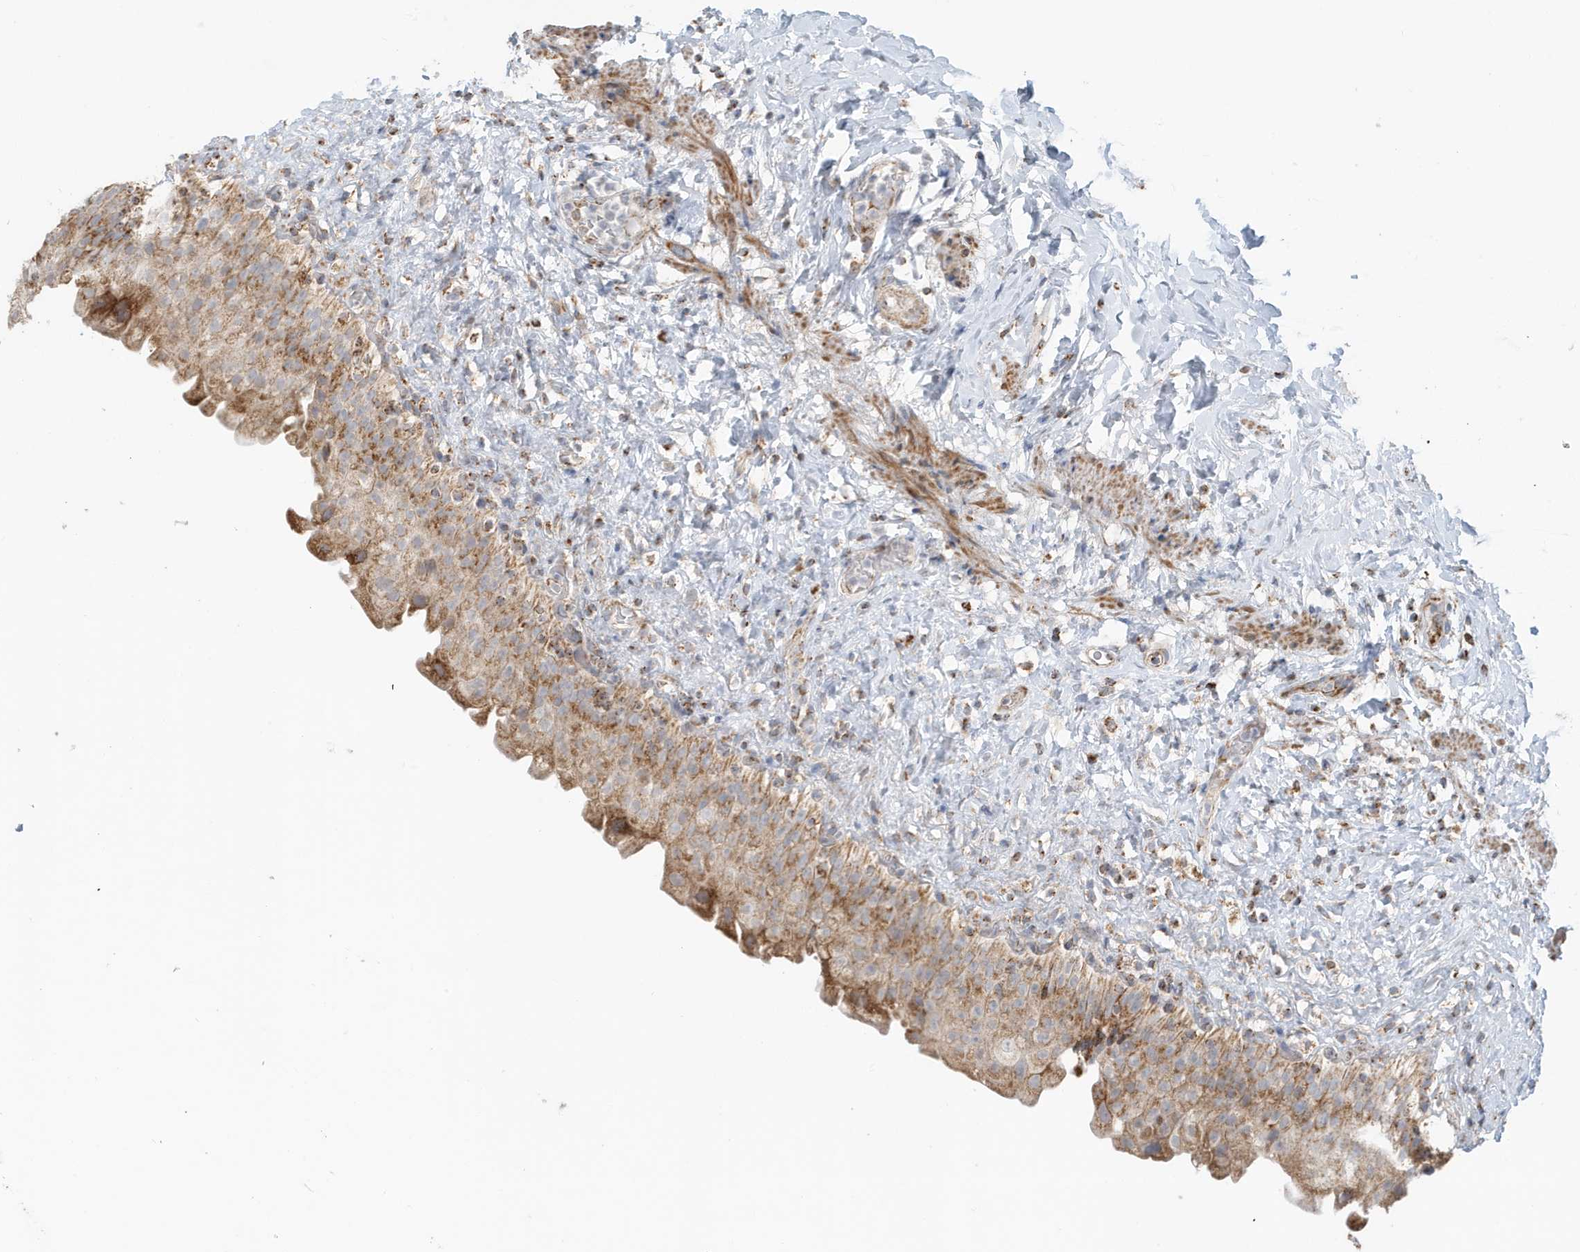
{"staining": {"intensity": "moderate", "quantity": ">75%", "location": "cytoplasmic/membranous"}, "tissue": "urinary bladder", "cell_type": "Urothelial cells", "image_type": "normal", "snomed": [{"axis": "morphology", "description": "Normal tissue, NOS"}, {"axis": "topography", "description": "Urinary bladder"}], "caption": "Immunohistochemistry (DAB) staining of benign human urinary bladder demonstrates moderate cytoplasmic/membranous protein expression in approximately >75% of urothelial cells.", "gene": "MAN1A1", "patient": {"sex": "female", "age": 27}}